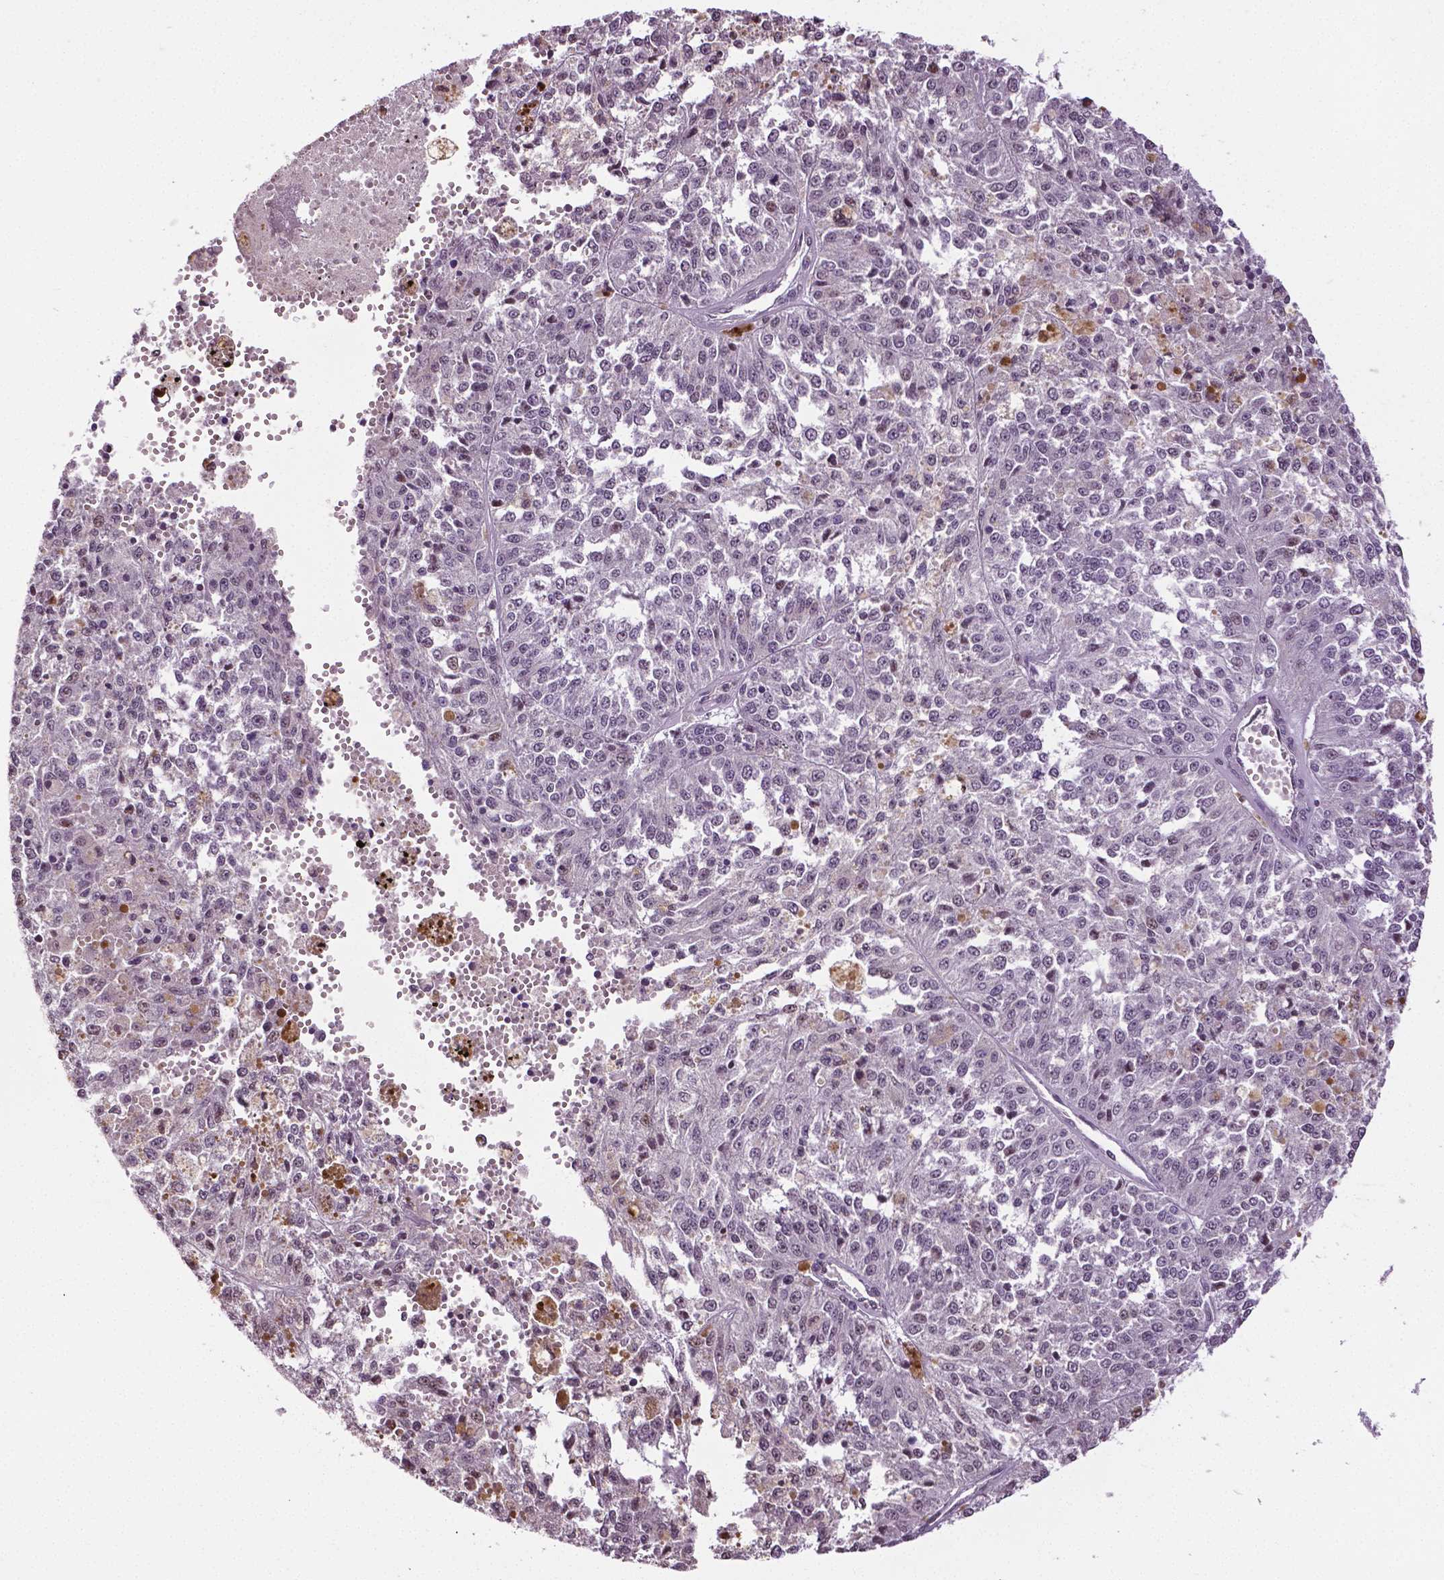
{"staining": {"intensity": "negative", "quantity": "none", "location": "none"}, "tissue": "melanoma", "cell_type": "Tumor cells", "image_type": "cancer", "snomed": [{"axis": "morphology", "description": "Malignant melanoma, Metastatic site"}, {"axis": "topography", "description": "Lymph node"}], "caption": "This is an immunohistochemistry (IHC) image of human malignant melanoma (metastatic site). There is no positivity in tumor cells.", "gene": "DLX5", "patient": {"sex": "female", "age": 64}}